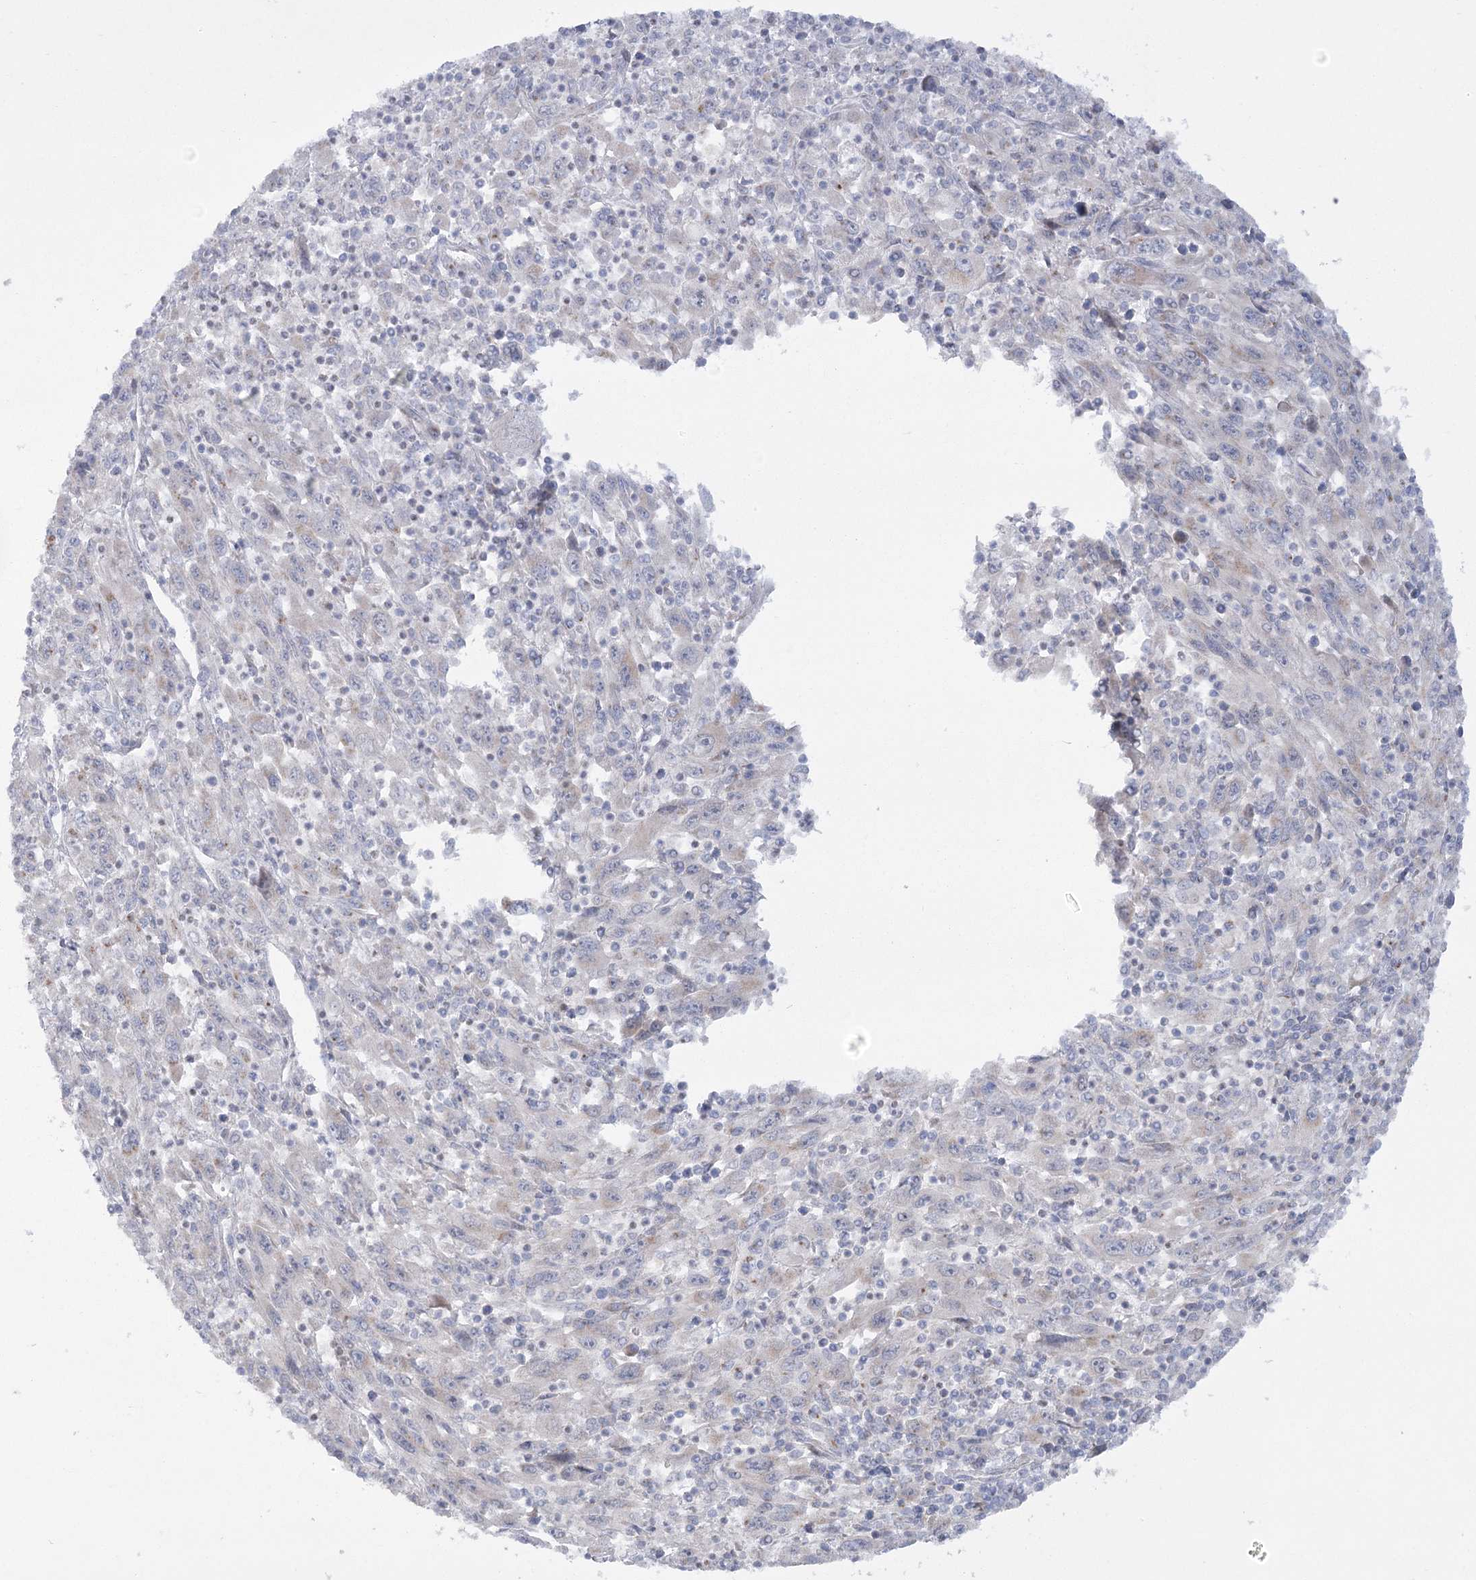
{"staining": {"intensity": "weak", "quantity": "<25%", "location": "cytoplasmic/membranous"}, "tissue": "melanoma", "cell_type": "Tumor cells", "image_type": "cancer", "snomed": [{"axis": "morphology", "description": "Malignant melanoma, Metastatic site"}, {"axis": "topography", "description": "Skin"}], "caption": "The histopathology image exhibits no significant positivity in tumor cells of melanoma.", "gene": "NME7", "patient": {"sex": "female", "age": 56}}